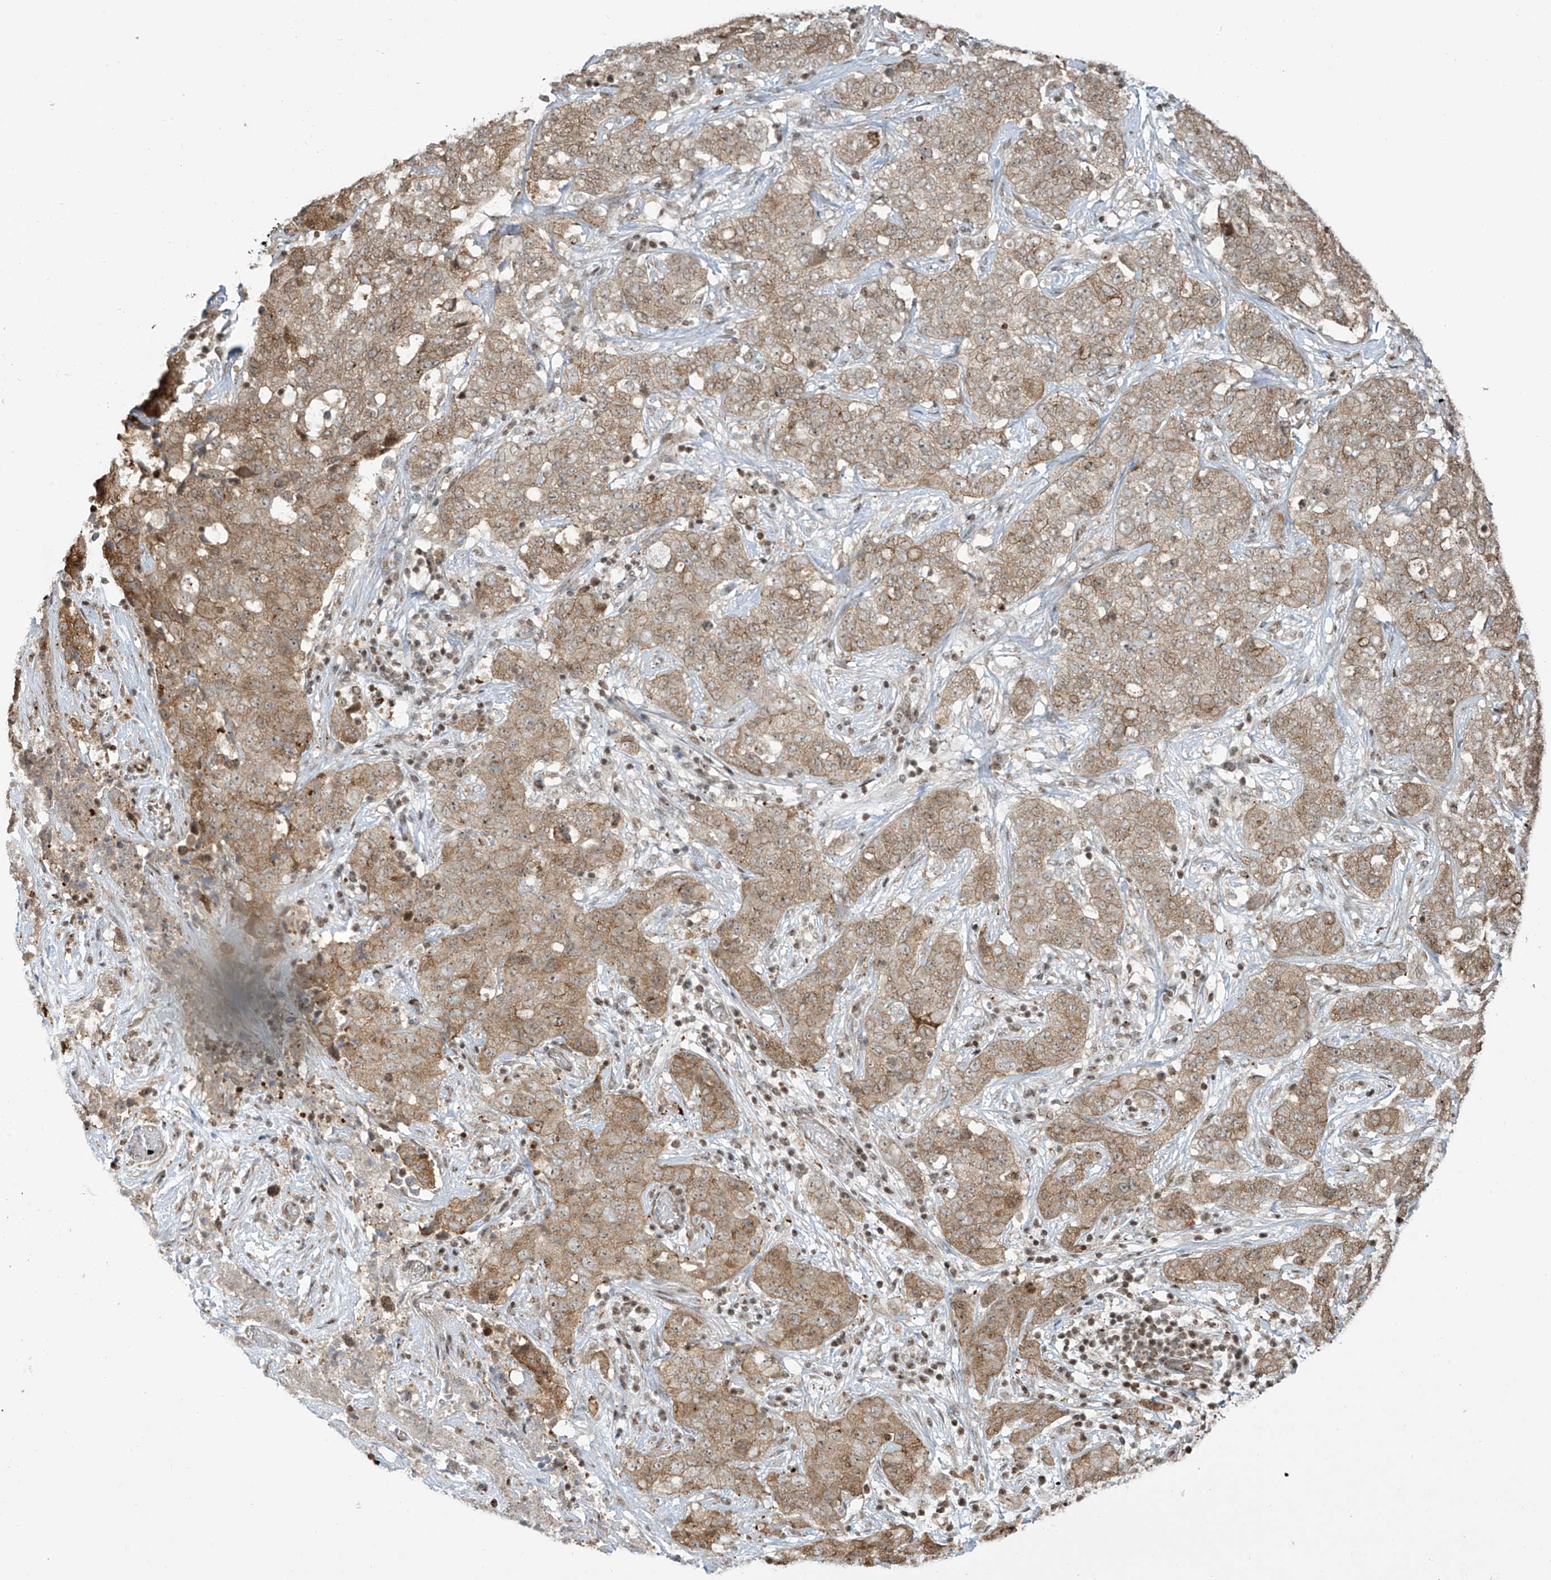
{"staining": {"intensity": "moderate", "quantity": ">75%", "location": "cytoplasmic/membranous"}, "tissue": "stomach cancer", "cell_type": "Tumor cells", "image_type": "cancer", "snomed": [{"axis": "morphology", "description": "Normal tissue, NOS"}, {"axis": "morphology", "description": "Adenocarcinoma, NOS"}, {"axis": "topography", "description": "Lymph node"}, {"axis": "topography", "description": "Stomach"}], "caption": "Stomach cancer stained with immunohistochemistry (IHC) displays moderate cytoplasmic/membranous staining in approximately >75% of tumor cells.", "gene": "VMP1", "patient": {"sex": "male", "age": 48}}